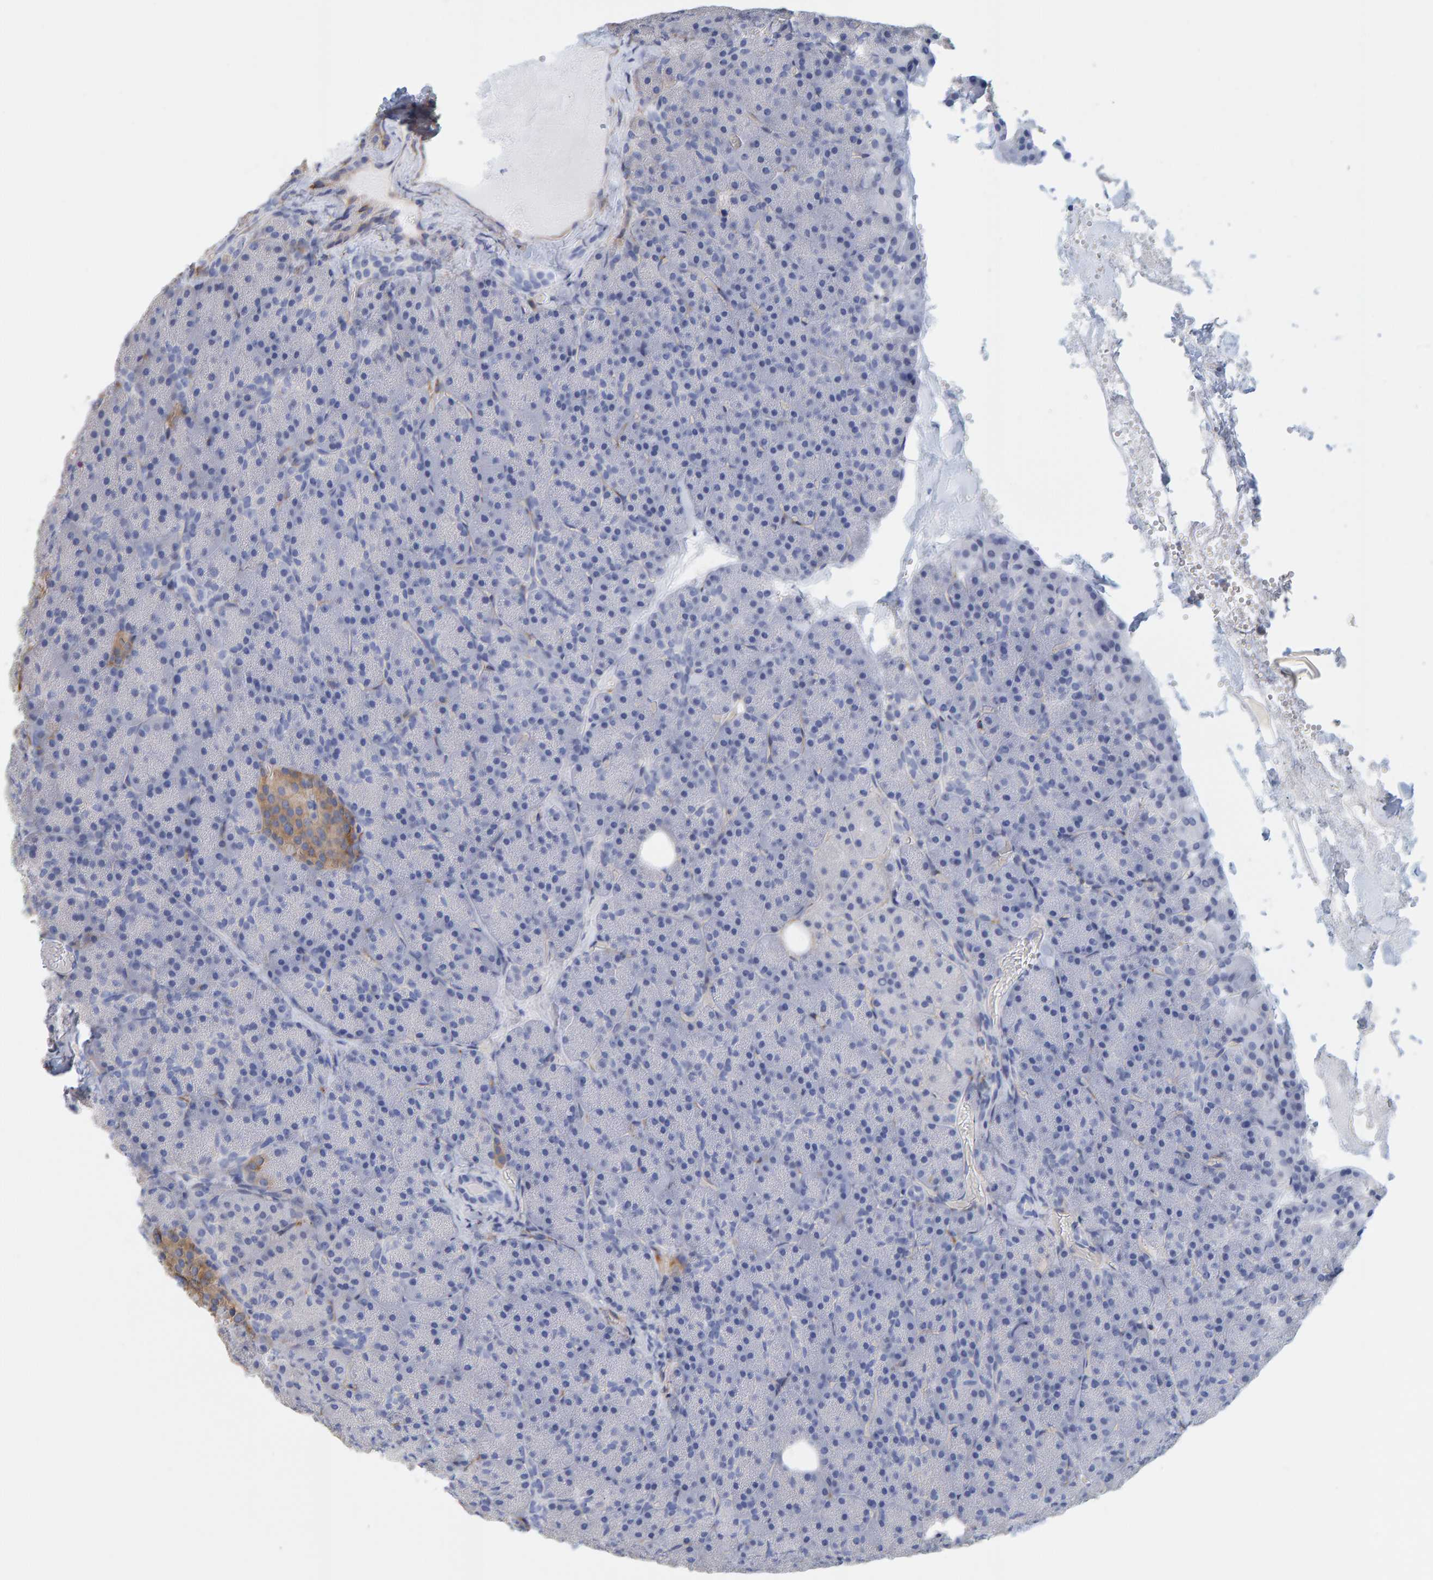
{"staining": {"intensity": "negative", "quantity": "none", "location": "none"}, "tissue": "pancreas", "cell_type": "Exocrine glandular cells", "image_type": "normal", "snomed": [{"axis": "morphology", "description": "Normal tissue, NOS"}, {"axis": "morphology", "description": "Carcinoid, malignant, NOS"}, {"axis": "topography", "description": "Pancreas"}], "caption": "DAB immunohistochemical staining of unremarkable human pancreas demonstrates no significant expression in exocrine glandular cells.", "gene": "MAP1B", "patient": {"sex": "female", "age": 35}}